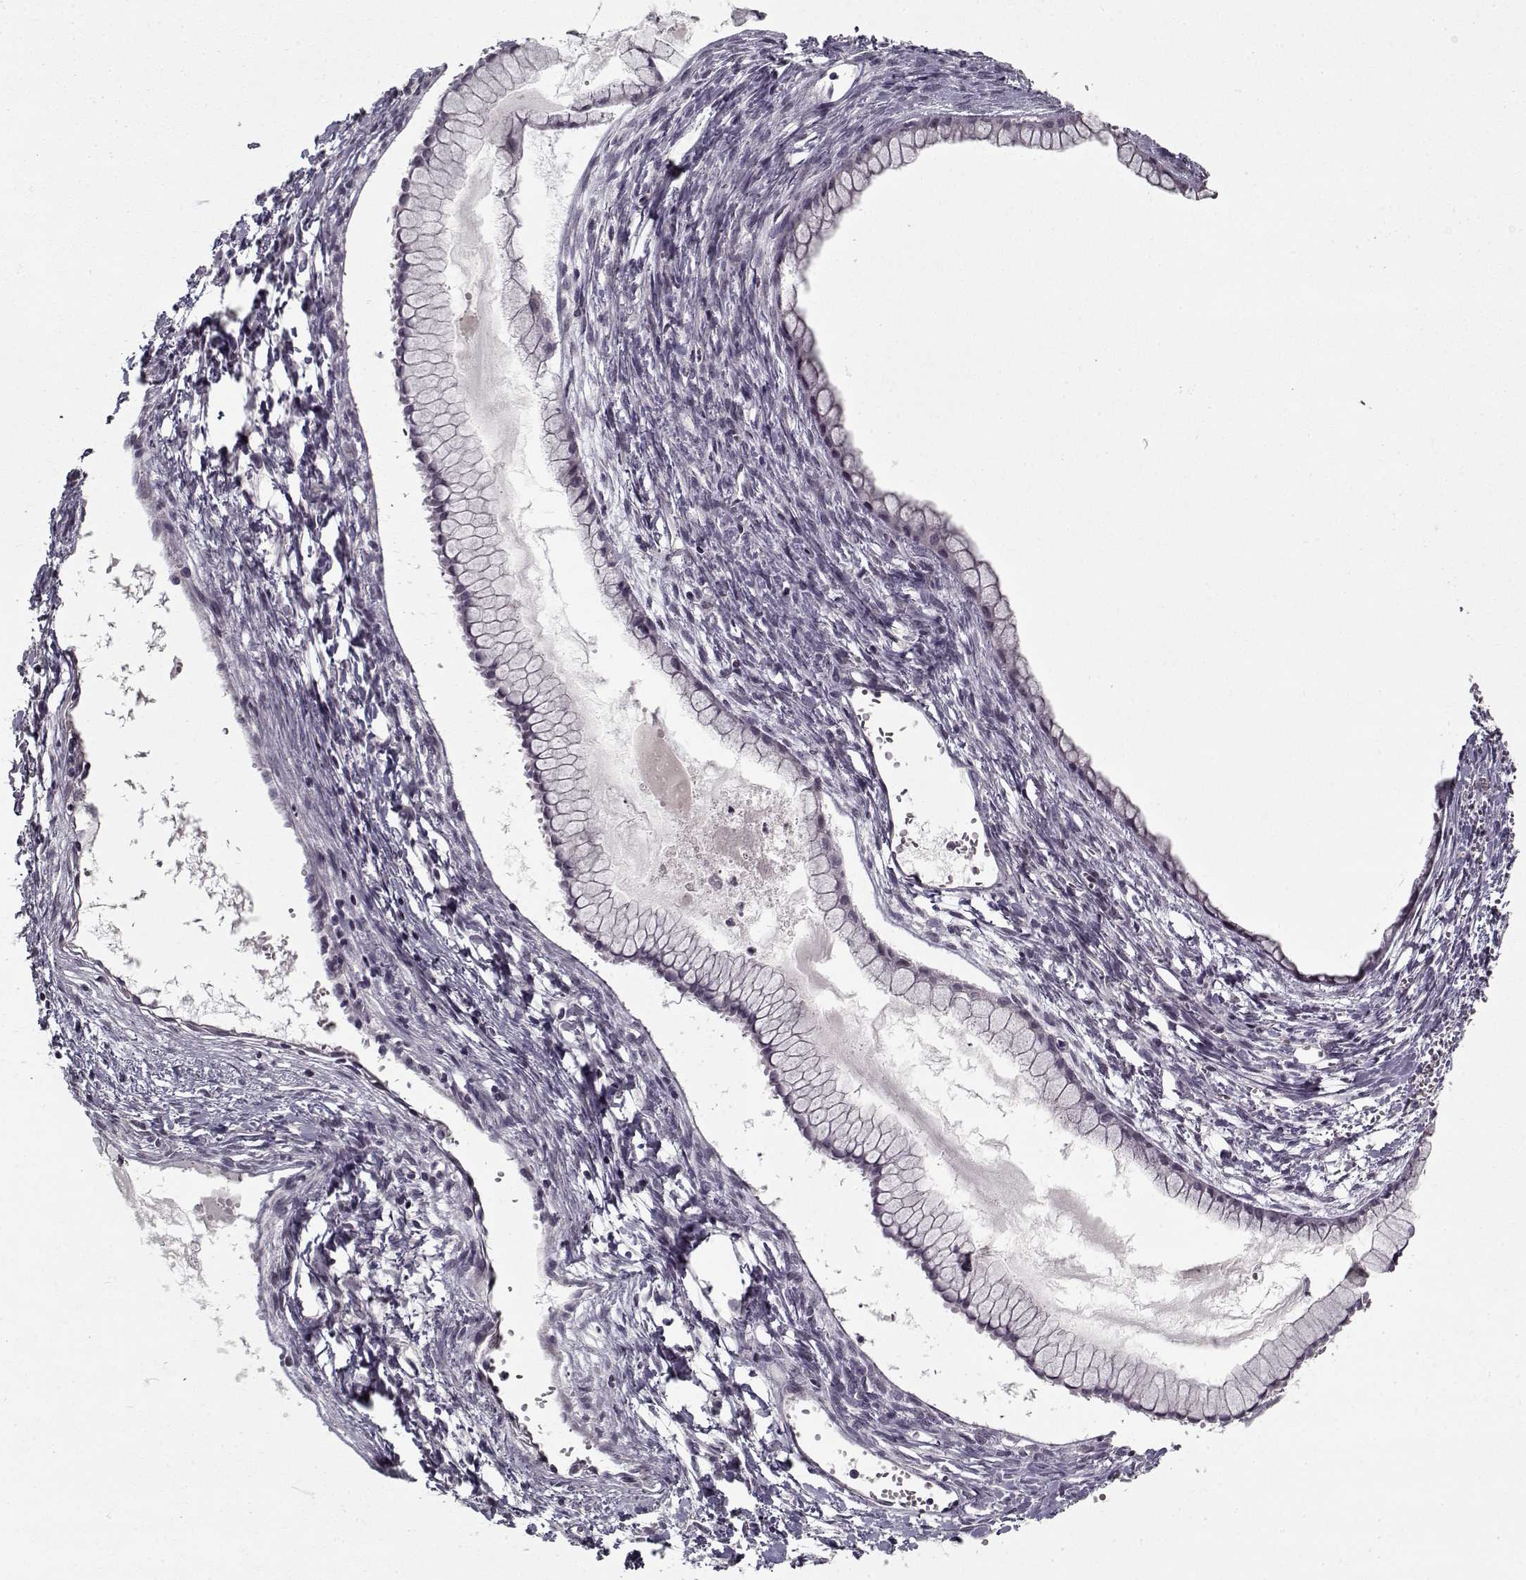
{"staining": {"intensity": "negative", "quantity": "none", "location": "none"}, "tissue": "ovarian cancer", "cell_type": "Tumor cells", "image_type": "cancer", "snomed": [{"axis": "morphology", "description": "Cystadenocarcinoma, mucinous, NOS"}, {"axis": "topography", "description": "Ovary"}], "caption": "This is an IHC histopathology image of mucinous cystadenocarcinoma (ovarian). There is no expression in tumor cells.", "gene": "LAMA2", "patient": {"sex": "female", "age": 41}}